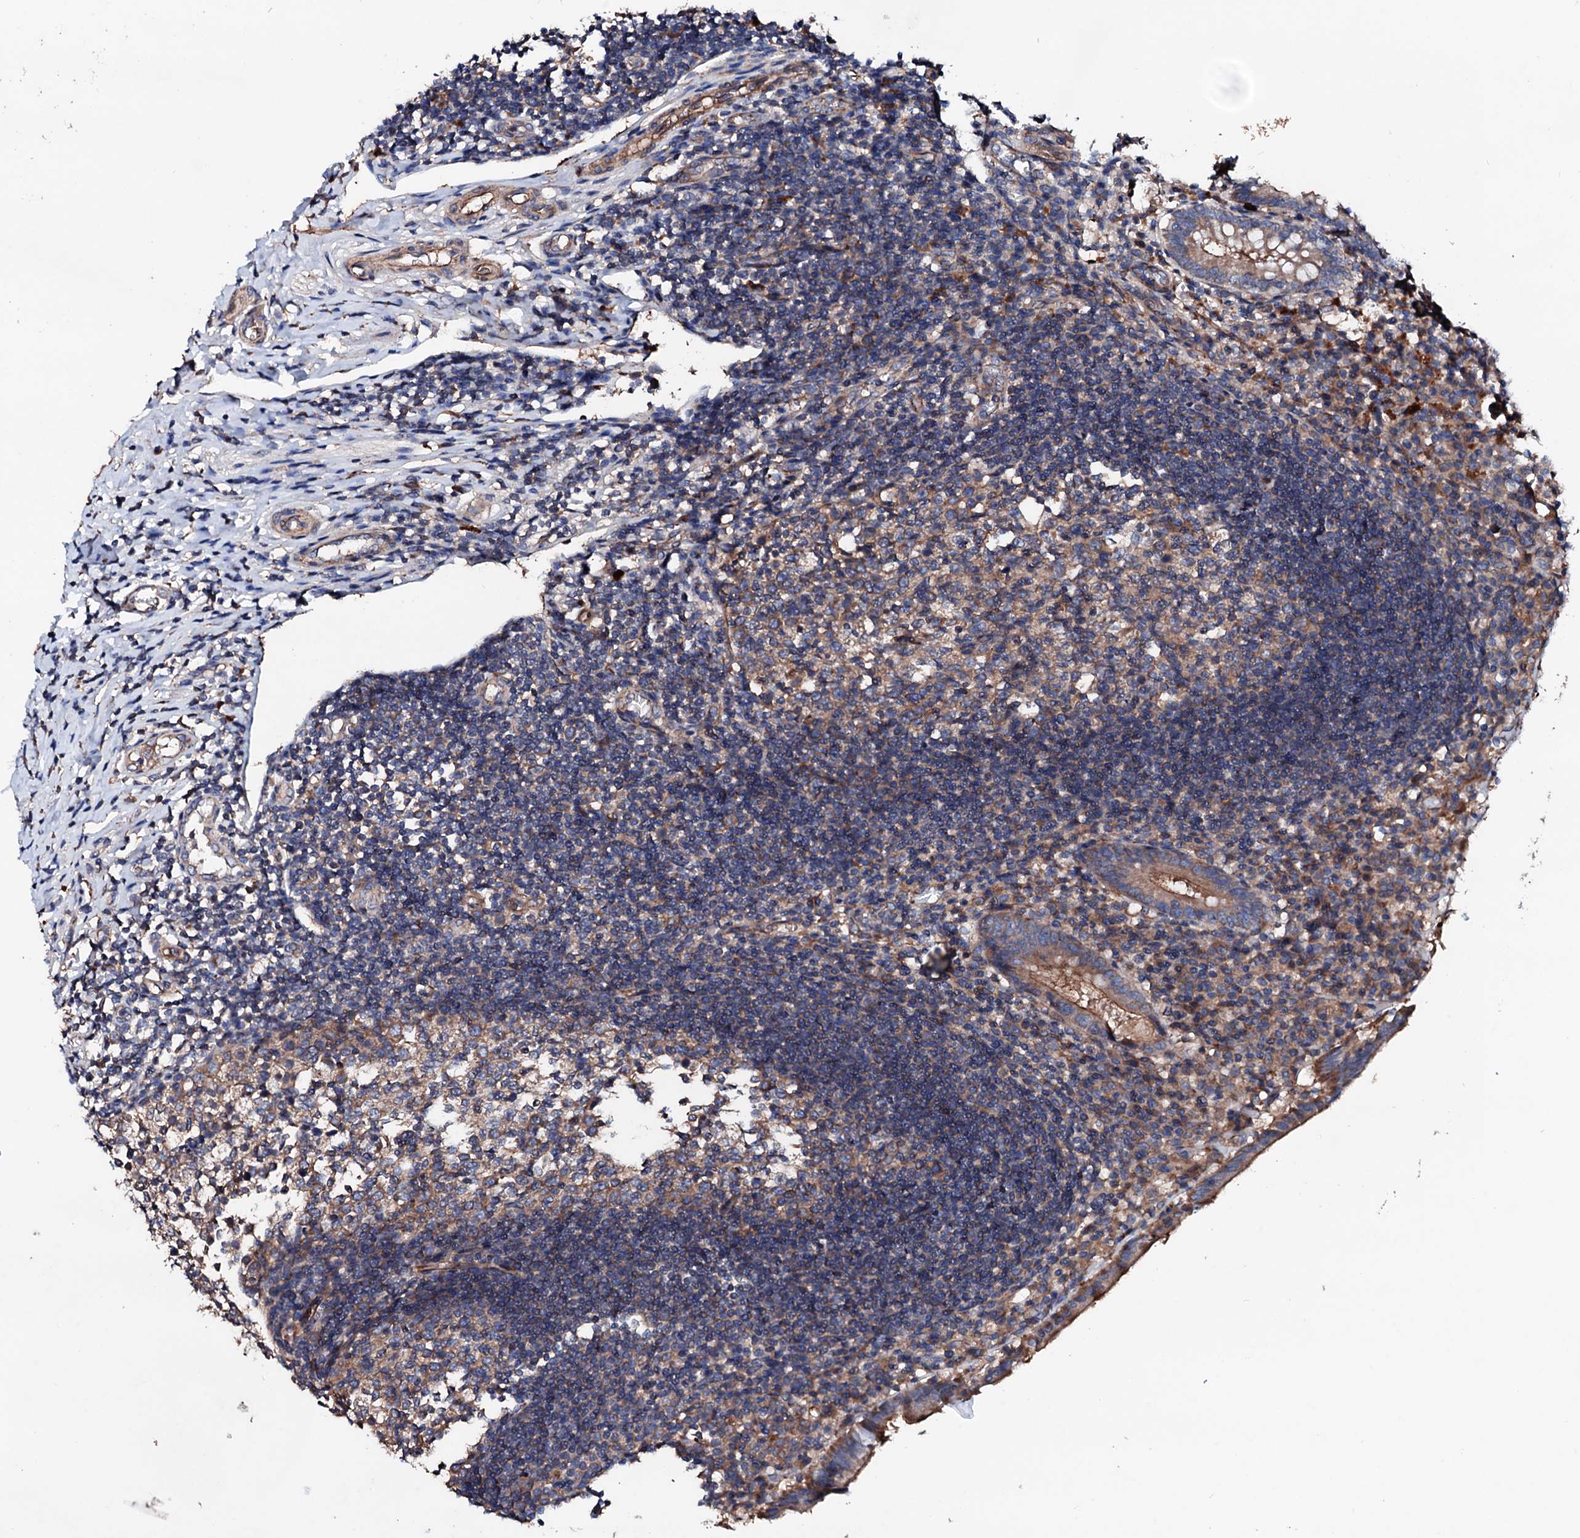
{"staining": {"intensity": "moderate", "quantity": ">75%", "location": "cytoplasmic/membranous"}, "tissue": "appendix", "cell_type": "Glandular cells", "image_type": "normal", "snomed": [{"axis": "morphology", "description": "Normal tissue, NOS"}, {"axis": "topography", "description": "Appendix"}], "caption": "This image shows IHC staining of benign human appendix, with medium moderate cytoplasmic/membranous positivity in approximately >75% of glandular cells.", "gene": "TBCEL", "patient": {"sex": "female", "age": 17}}